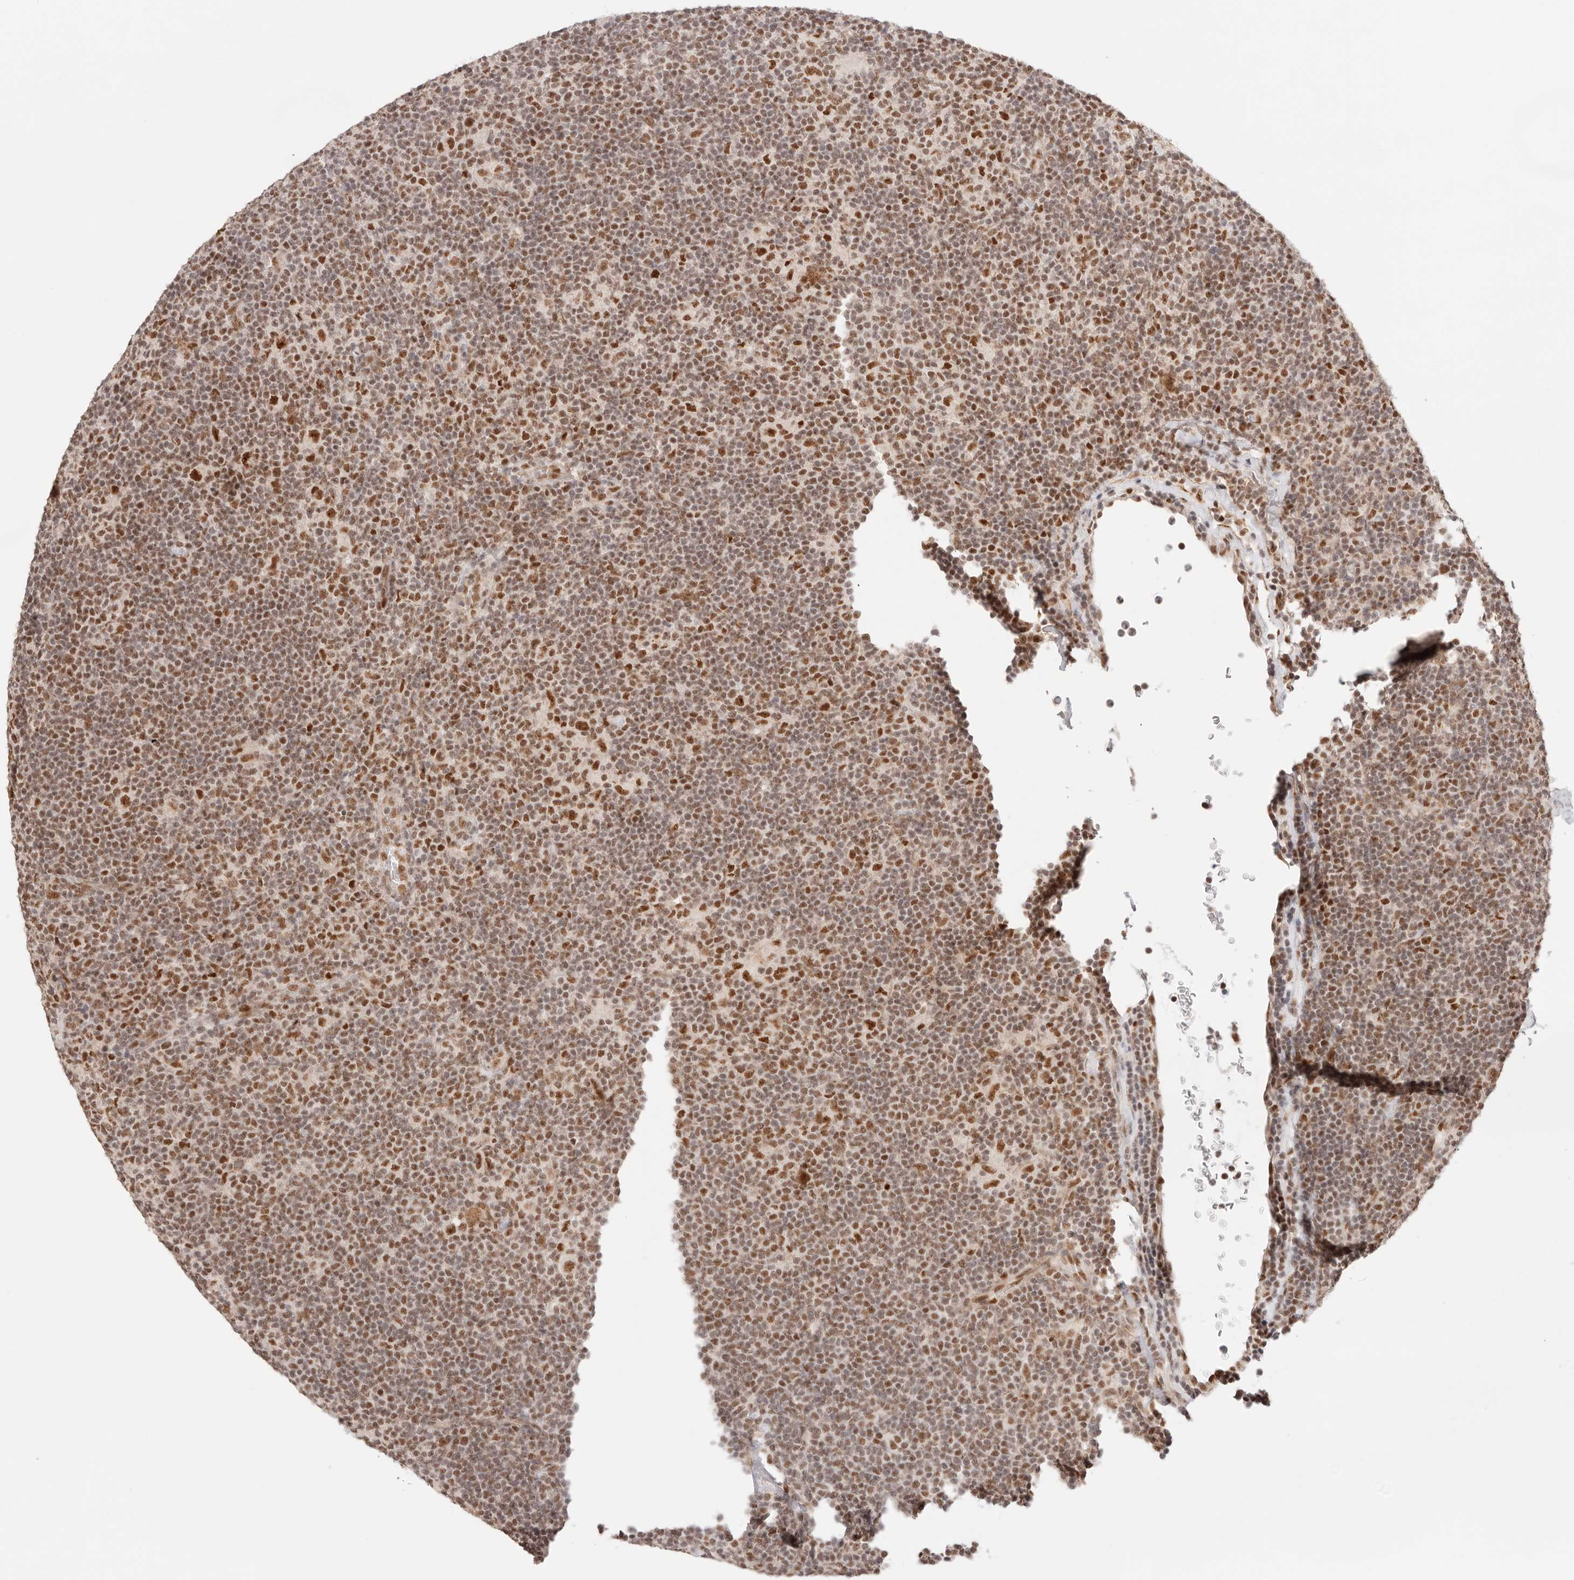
{"staining": {"intensity": "moderate", "quantity": ">75%", "location": "nuclear"}, "tissue": "lymphoma", "cell_type": "Tumor cells", "image_type": "cancer", "snomed": [{"axis": "morphology", "description": "Hodgkin's disease, NOS"}, {"axis": "topography", "description": "Lymph node"}], "caption": "The histopathology image reveals immunohistochemical staining of lymphoma. There is moderate nuclear expression is seen in about >75% of tumor cells. (IHC, brightfield microscopy, high magnification).", "gene": "GTF2E2", "patient": {"sex": "female", "age": 57}}